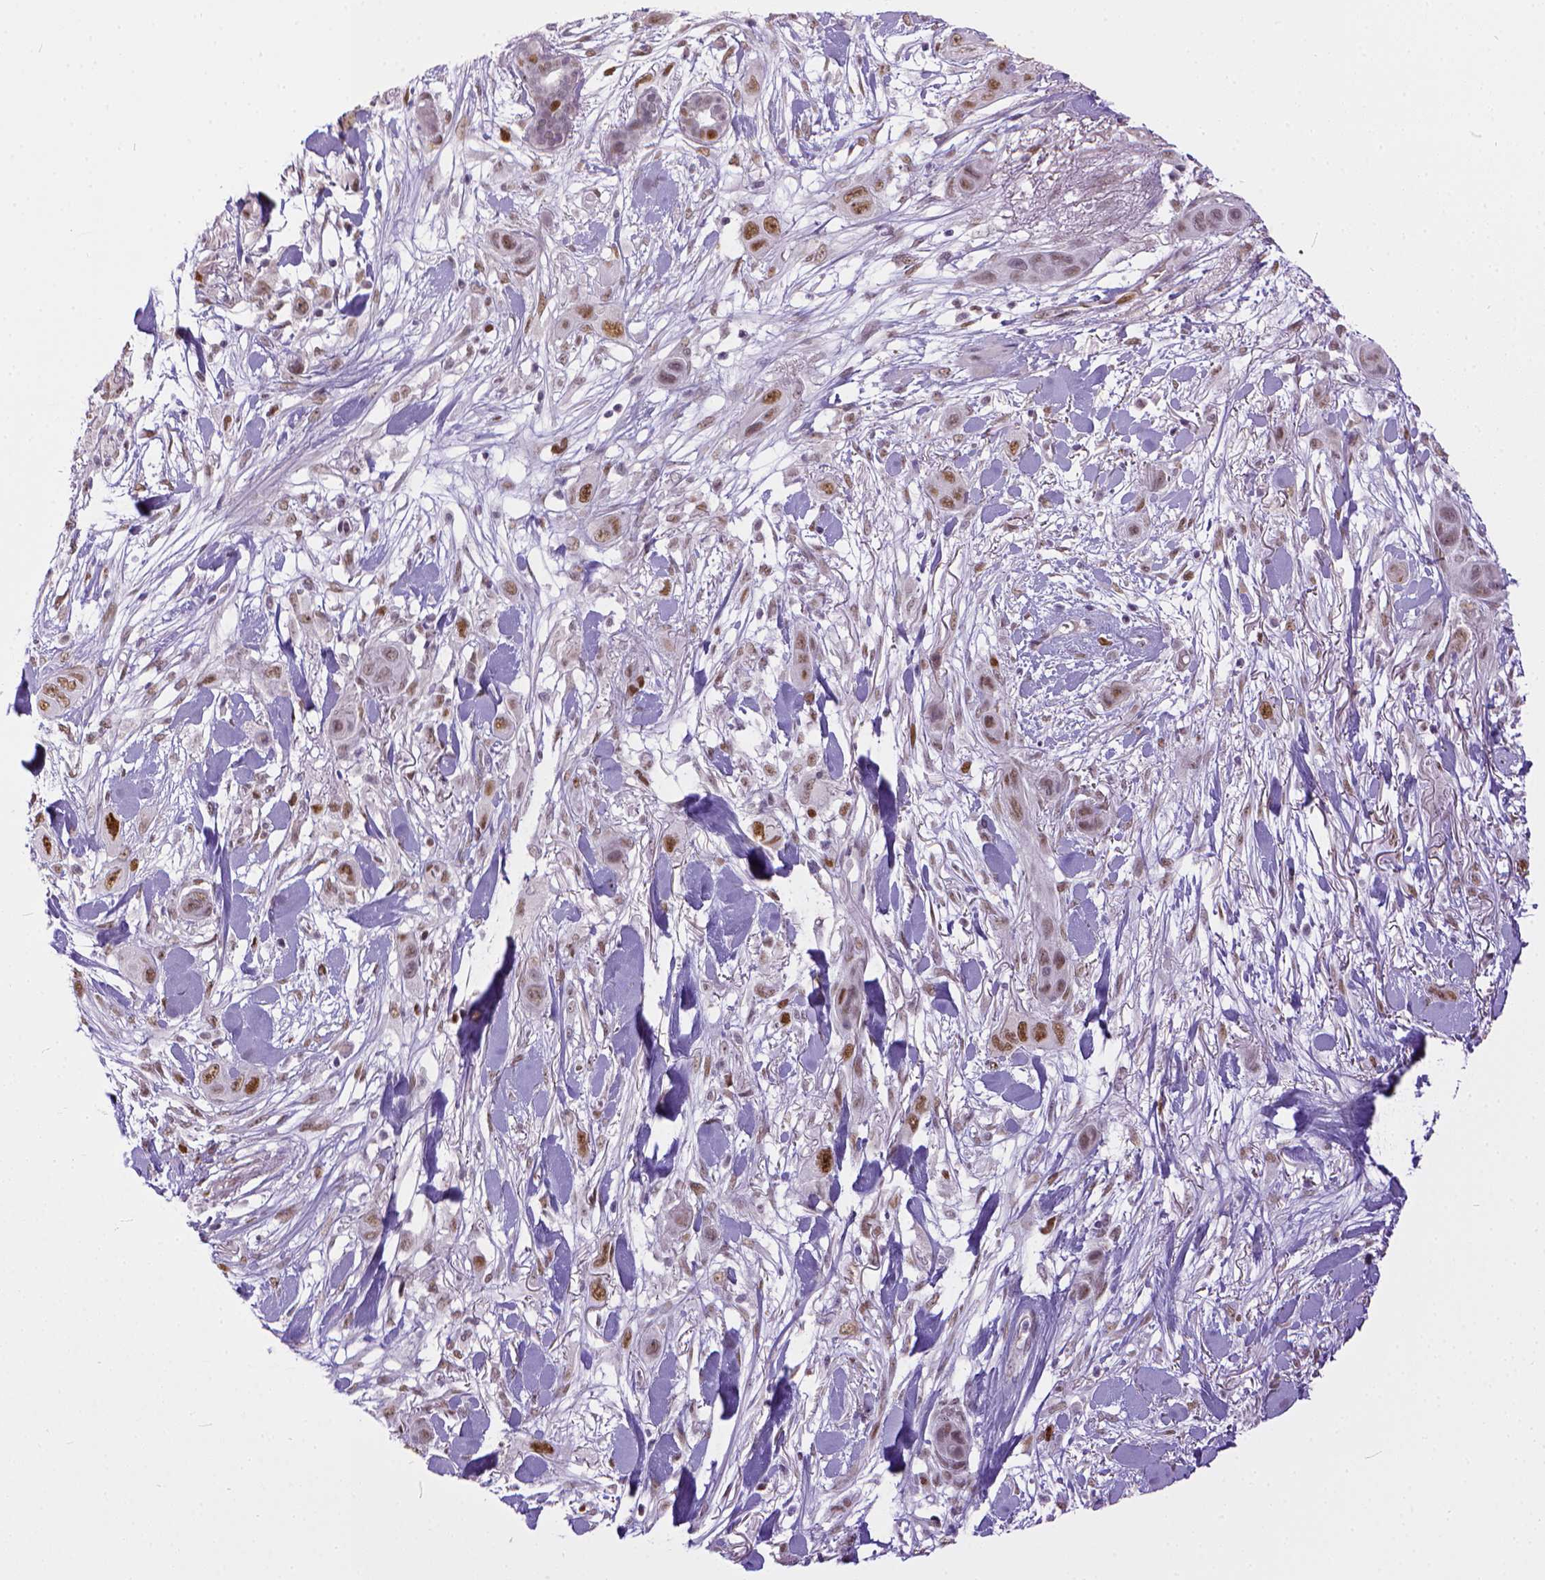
{"staining": {"intensity": "moderate", "quantity": ">75%", "location": "nuclear"}, "tissue": "skin cancer", "cell_type": "Tumor cells", "image_type": "cancer", "snomed": [{"axis": "morphology", "description": "Squamous cell carcinoma, NOS"}, {"axis": "topography", "description": "Skin"}], "caption": "High-power microscopy captured an immunohistochemistry photomicrograph of skin cancer, revealing moderate nuclear expression in about >75% of tumor cells. Immunohistochemistry stains the protein in brown and the nuclei are stained blue.", "gene": "ERCC1", "patient": {"sex": "male", "age": 79}}